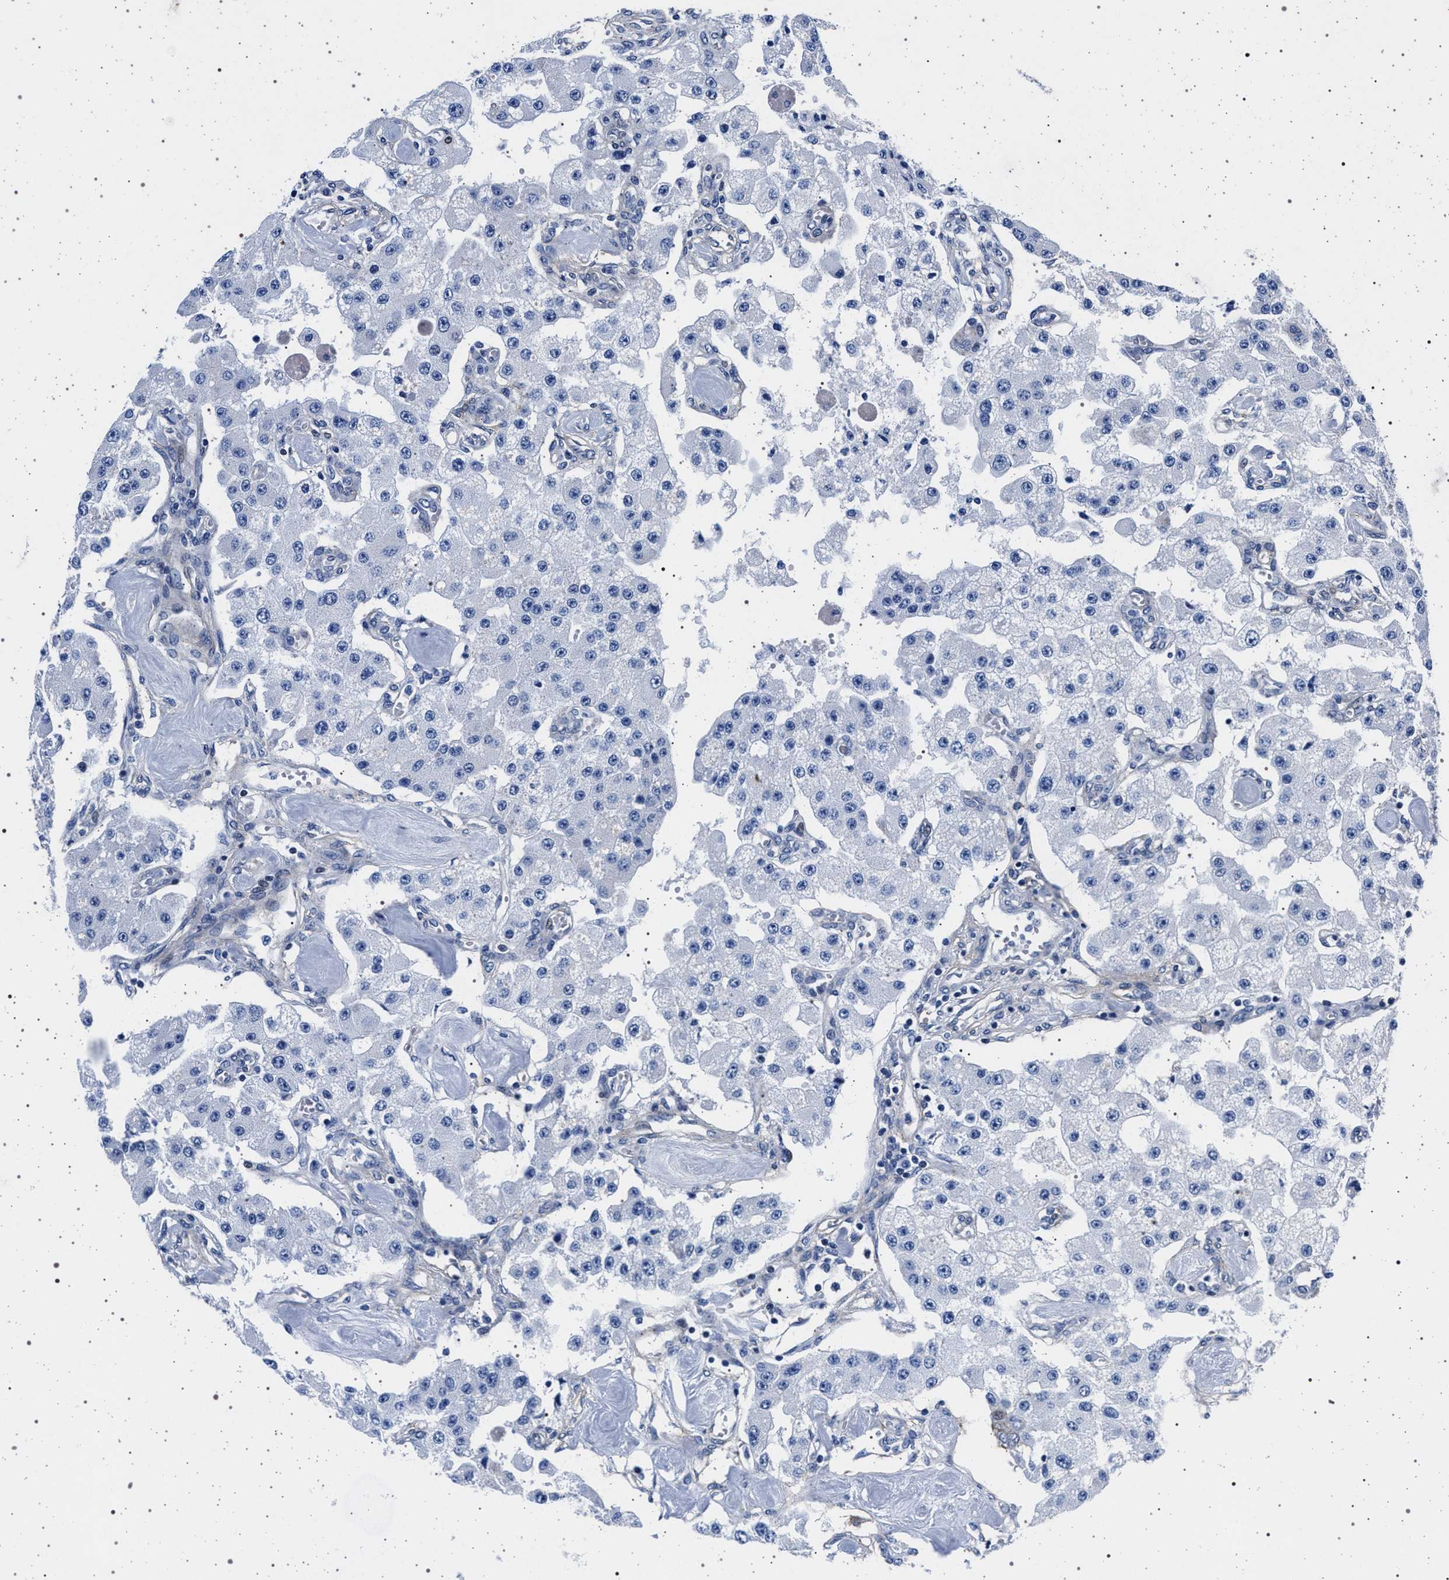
{"staining": {"intensity": "negative", "quantity": "none", "location": "none"}, "tissue": "carcinoid", "cell_type": "Tumor cells", "image_type": "cancer", "snomed": [{"axis": "morphology", "description": "Carcinoid, malignant, NOS"}, {"axis": "topography", "description": "Pancreas"}], "caption": "Tumor cells show no significant protein positivity in carcinoid.", "gene": "SLC9A1", "patient": {"sex": "male", "age": 41}}